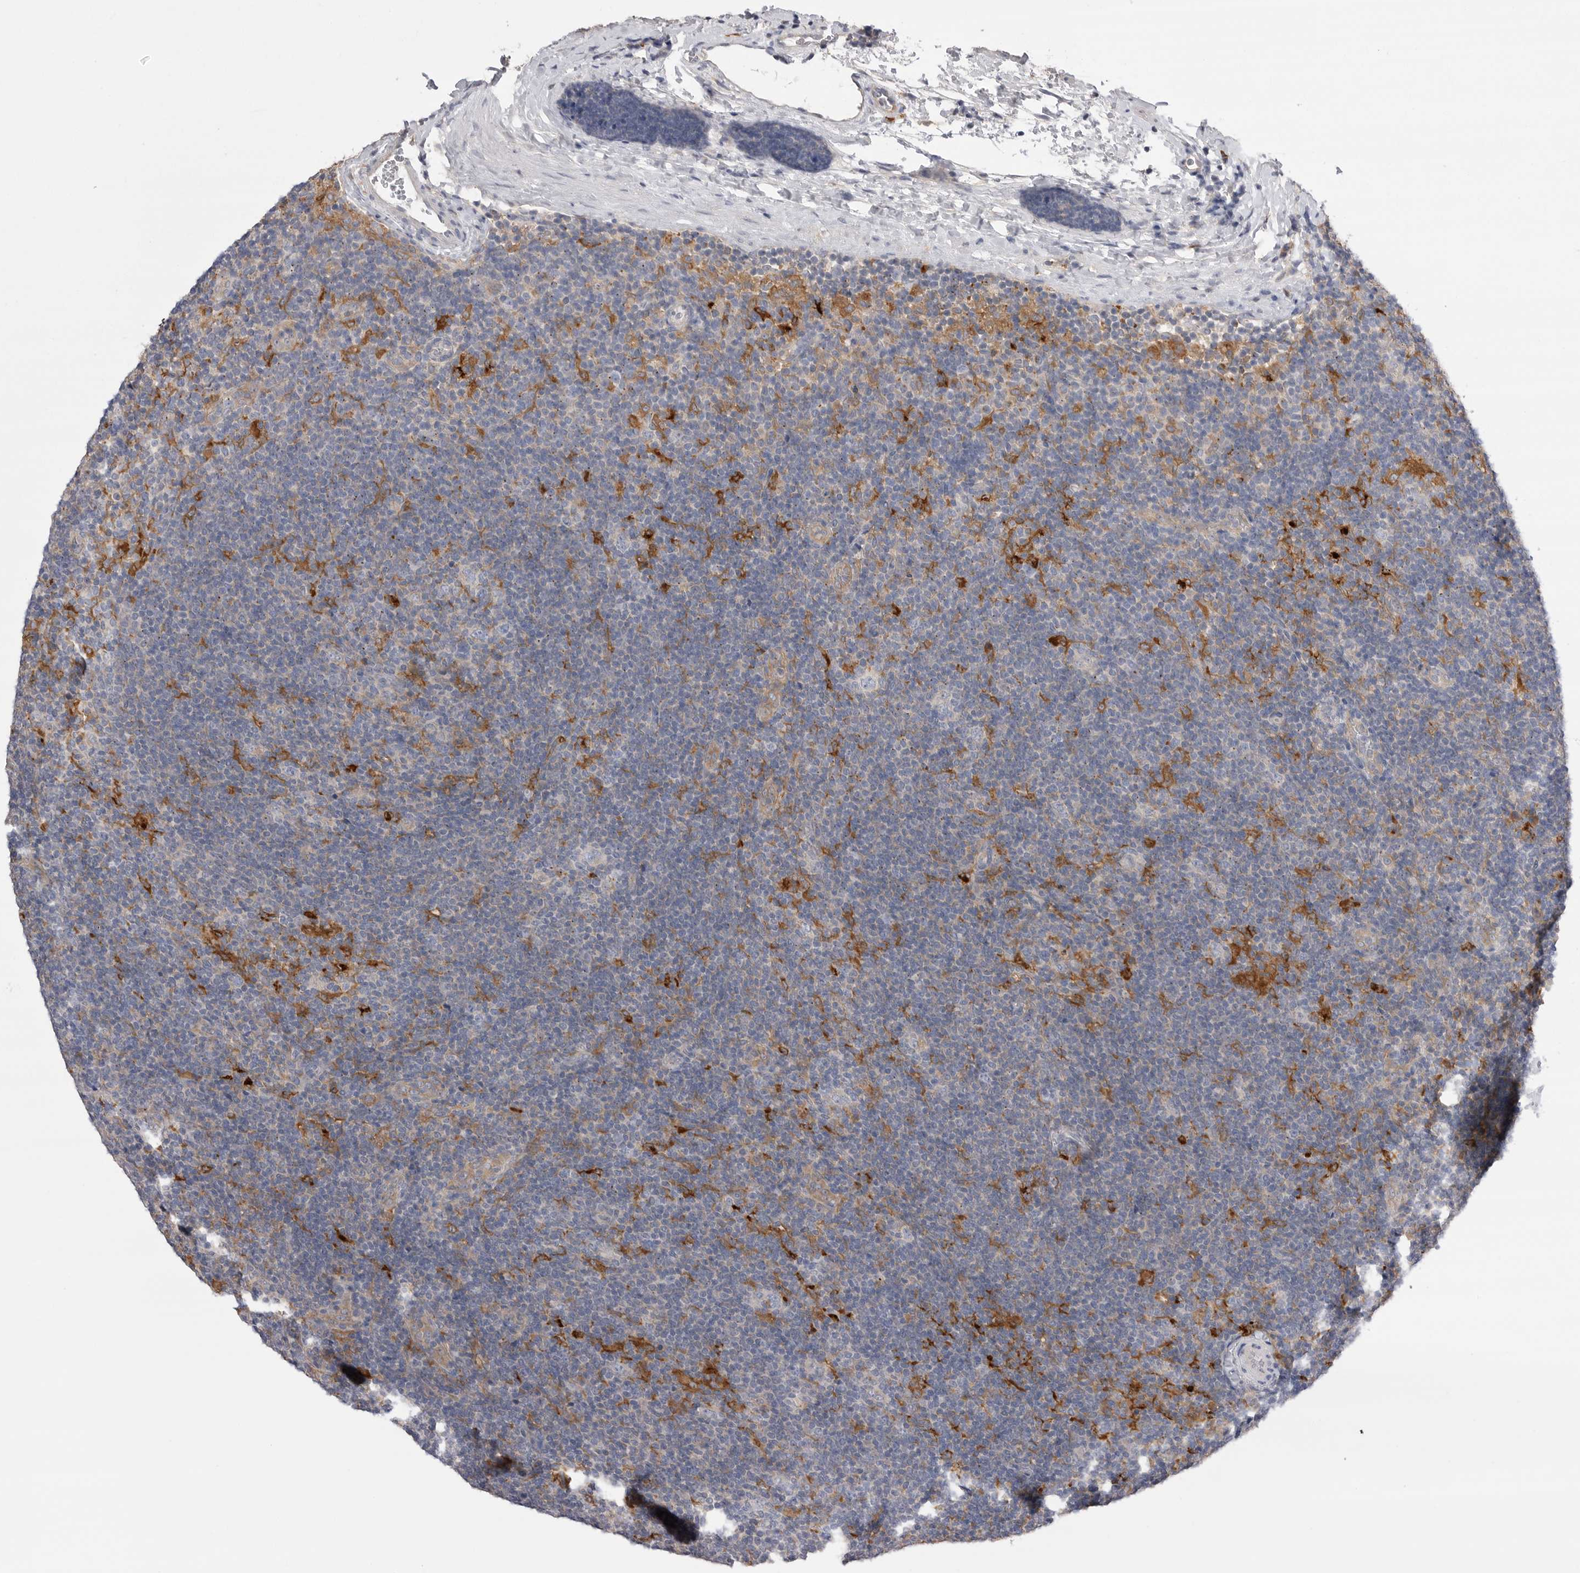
{"staining": {"intensity": "negative", "quantity": "none", "location": "none"}, "tissue": "lymphoma", "cell_type": "Tumor cells", "image_type": "cancer", "snomed": [{"axis": "morphology", "description": "Hodgkin's disease, NOS"}, {"axis": "topography", "description": "Lymph node"}], "caption": "This photomicrograph is of Hodgkin's disease stained with immunohistochemistry (IHC) to label a protein in brown with the nuclei are counter-stained blue. There is no positivity in tumor cells.", "gene": "VAC14", "patient": {"sex": "female", "age": 57}}